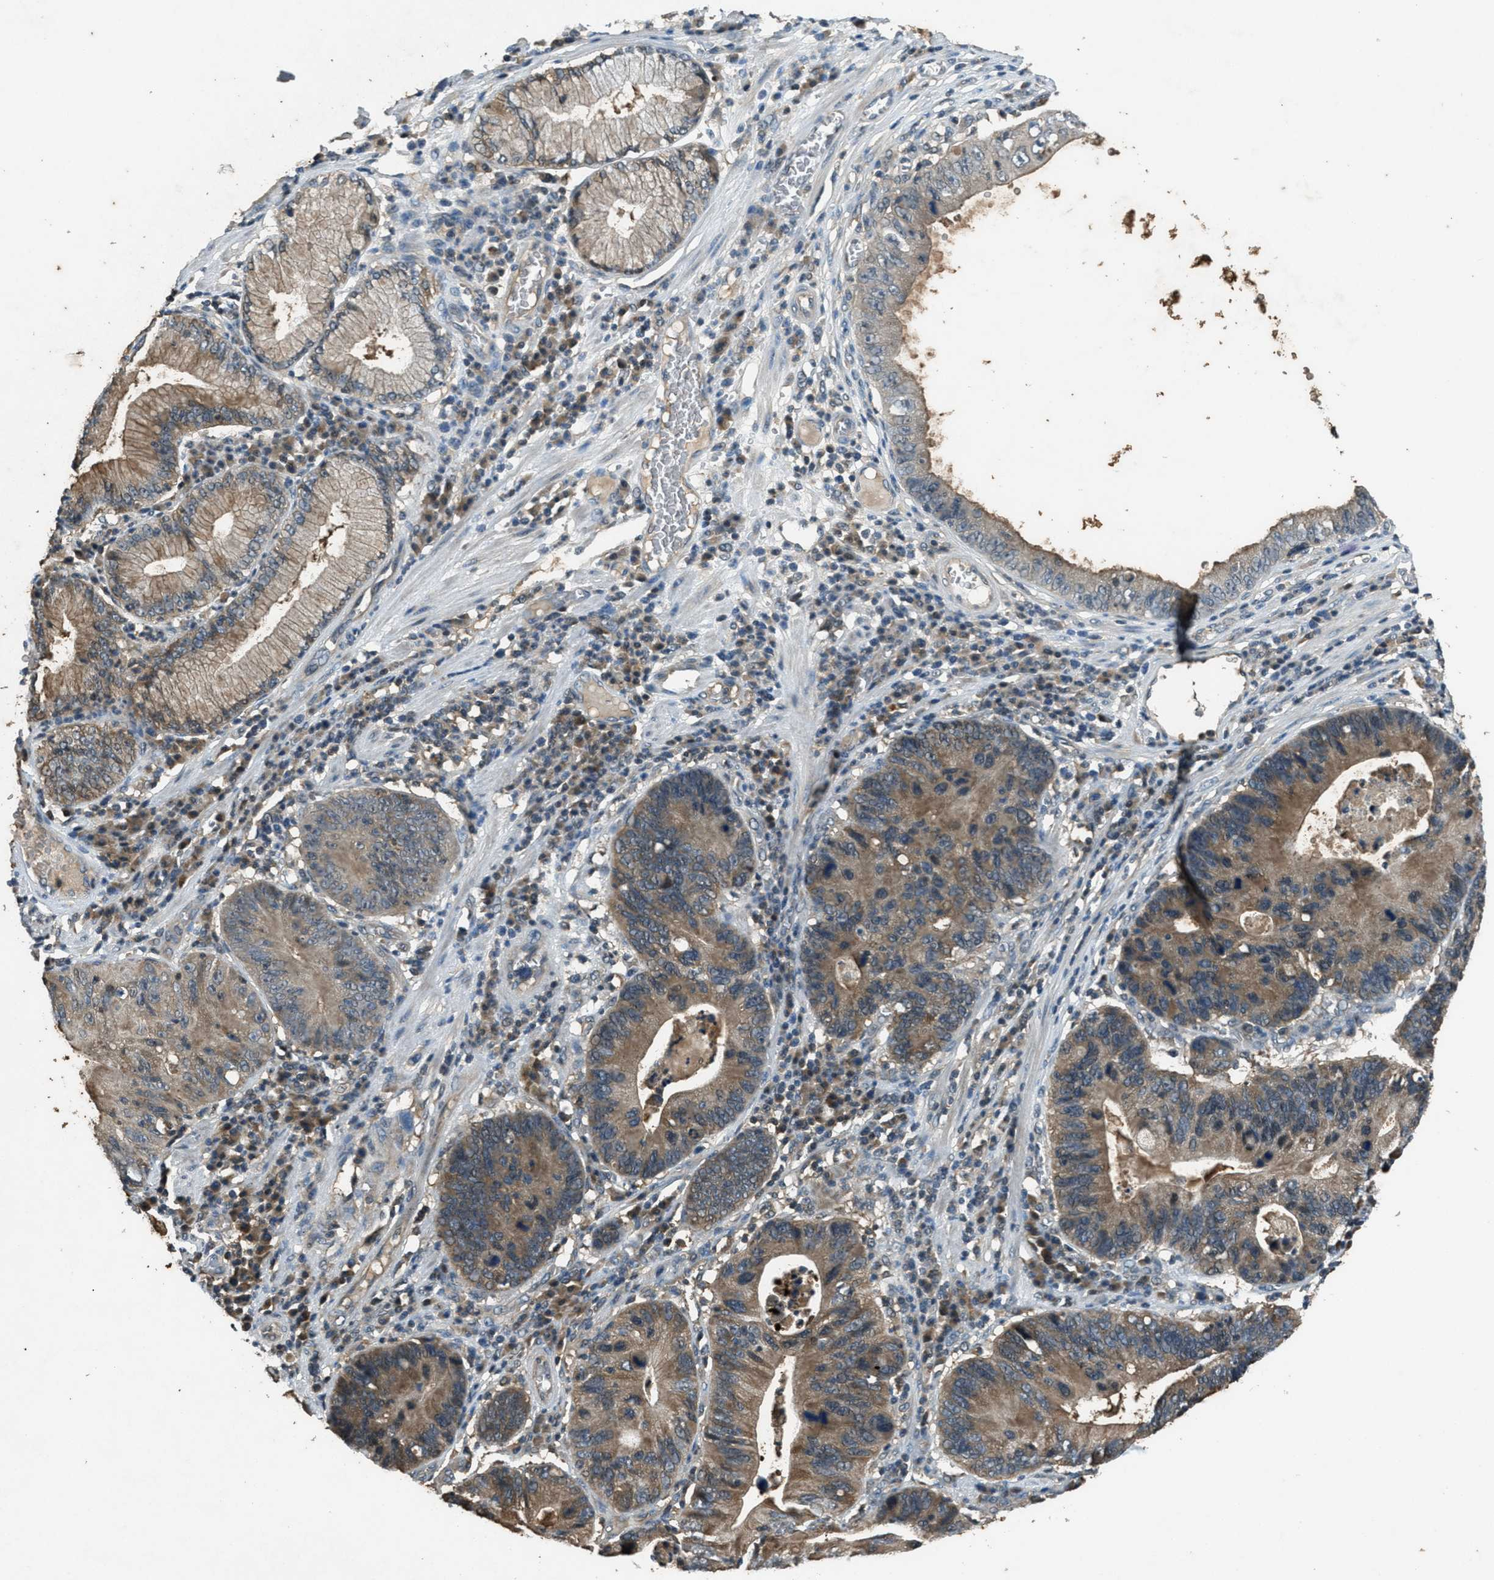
{"staining": {"intensity": "moderate", "quantity": ">75%", "location": "cytoplasmic/membranous"}, "tissue": "stomach cancer", "cell_type": "Tumor cells", "image_type": "cancer", "snomed": [{"axis": "morphology", "description": "Adenocarcinoma, NOS"}, {"axis": "topography", "description": "Stomach"}], "caption": "Stomach cancer (adenocarcinoma) stained for a protein shows moderate cytoplasmic/membranous positivity in tumor cells. (Stains: DAB in brown, nuclei in blue, Microscopy: brightfield microscopy at high magnification).", "gene": "DUSP6", "patient": {"sex": "male", "age": 59}}